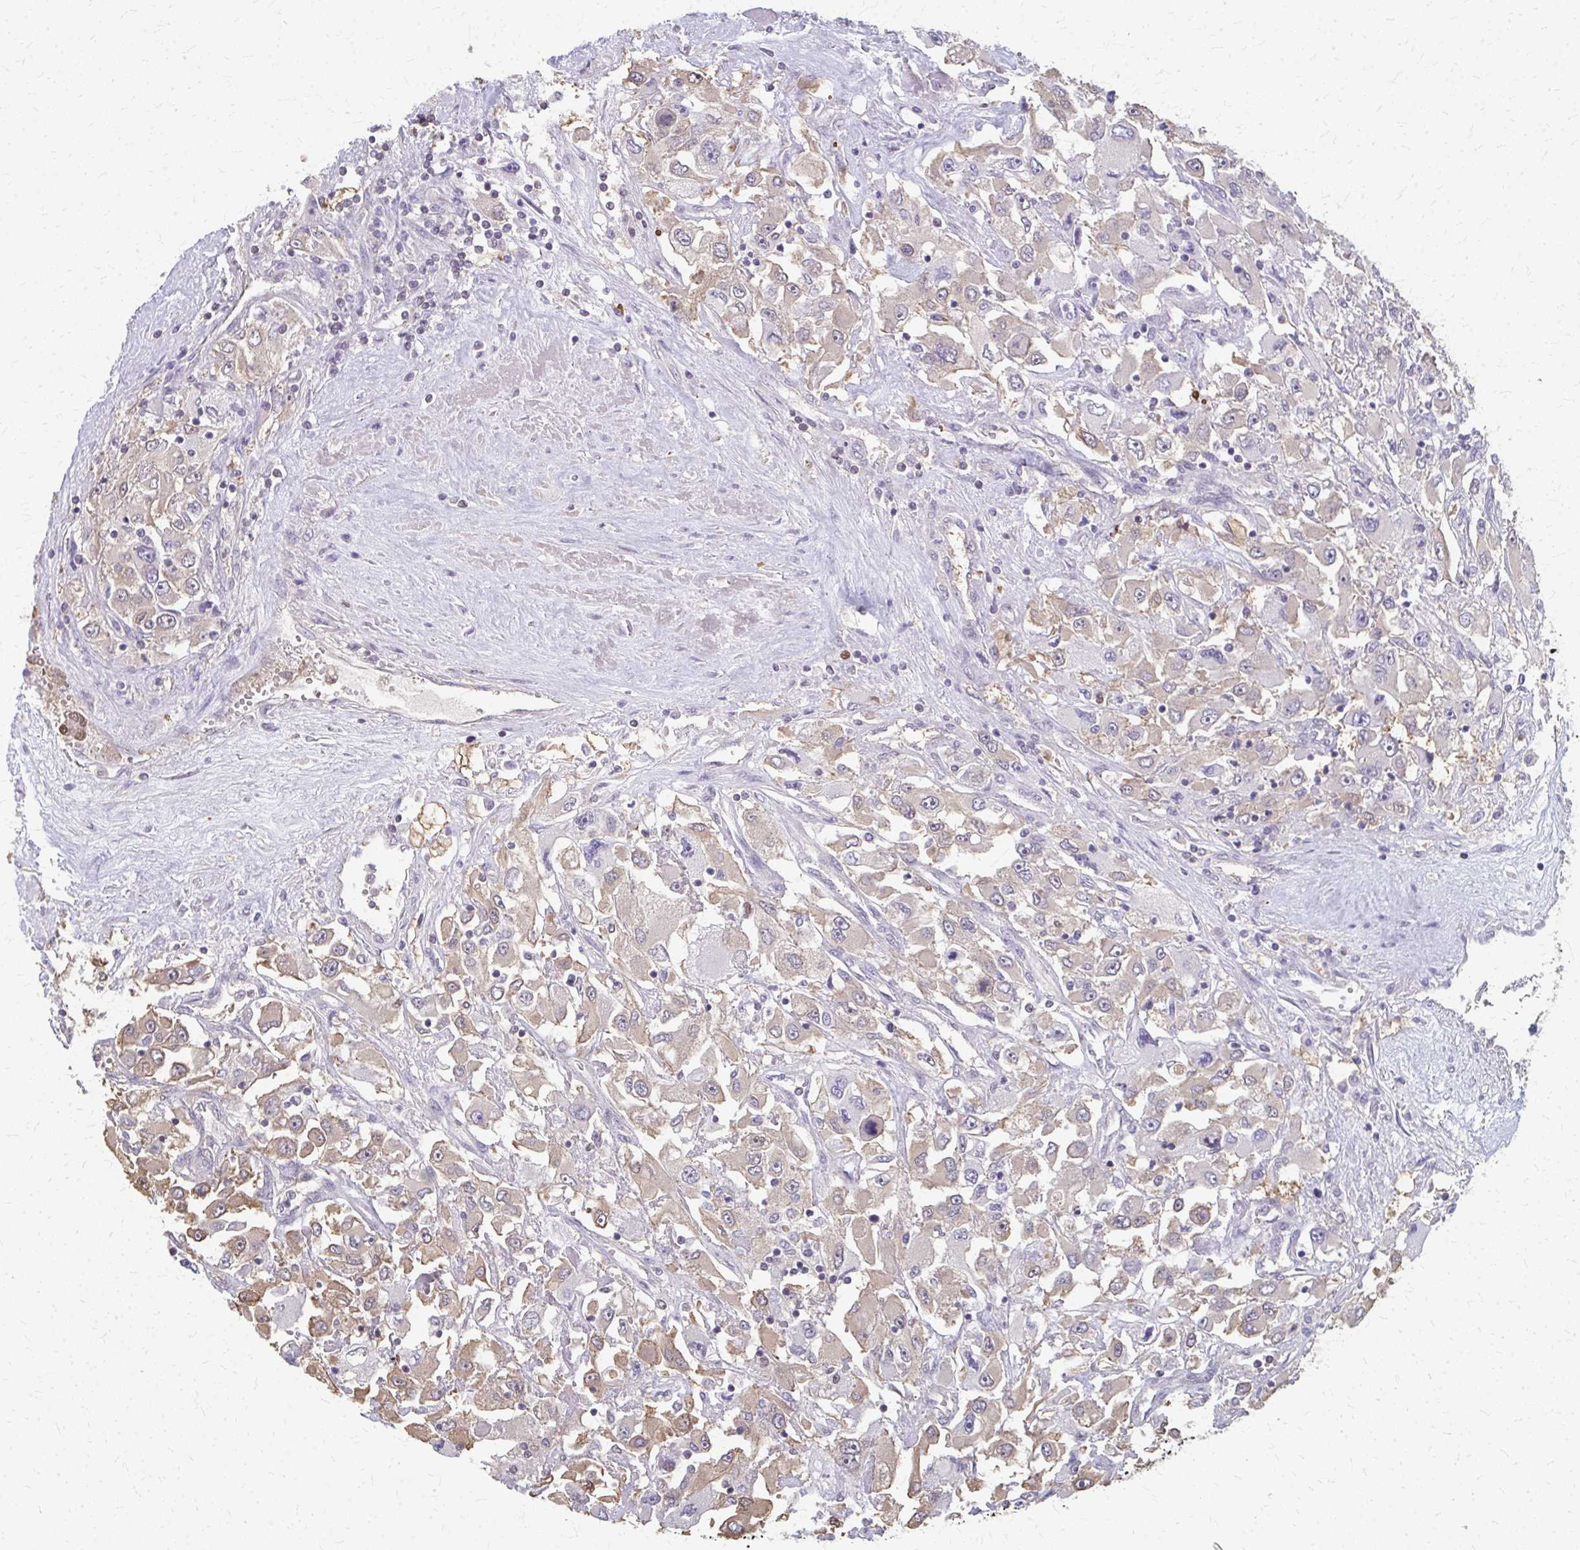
{"staining": {"intensity": "weak", "quantity": ">75%", "location": "cytoplasmic/membranous"}, "tissue": "renal cancer", "cell_type": "Tumor cells", "image_type": "cancer", "snomed": [{"axis": "morphology", "description": "Adenocarcinoma, NOS"}, {"axis": "topography", "description": "Kidney"}], "caption": "Brown immunohistochemical staining in renal cancer (adenocarcinoma) shows weak cytoplasmic/membranous expression in about >75% of tumor cells.", "gene": "RABGAP1L", "patient": {"sex": "female", "age": 52}}